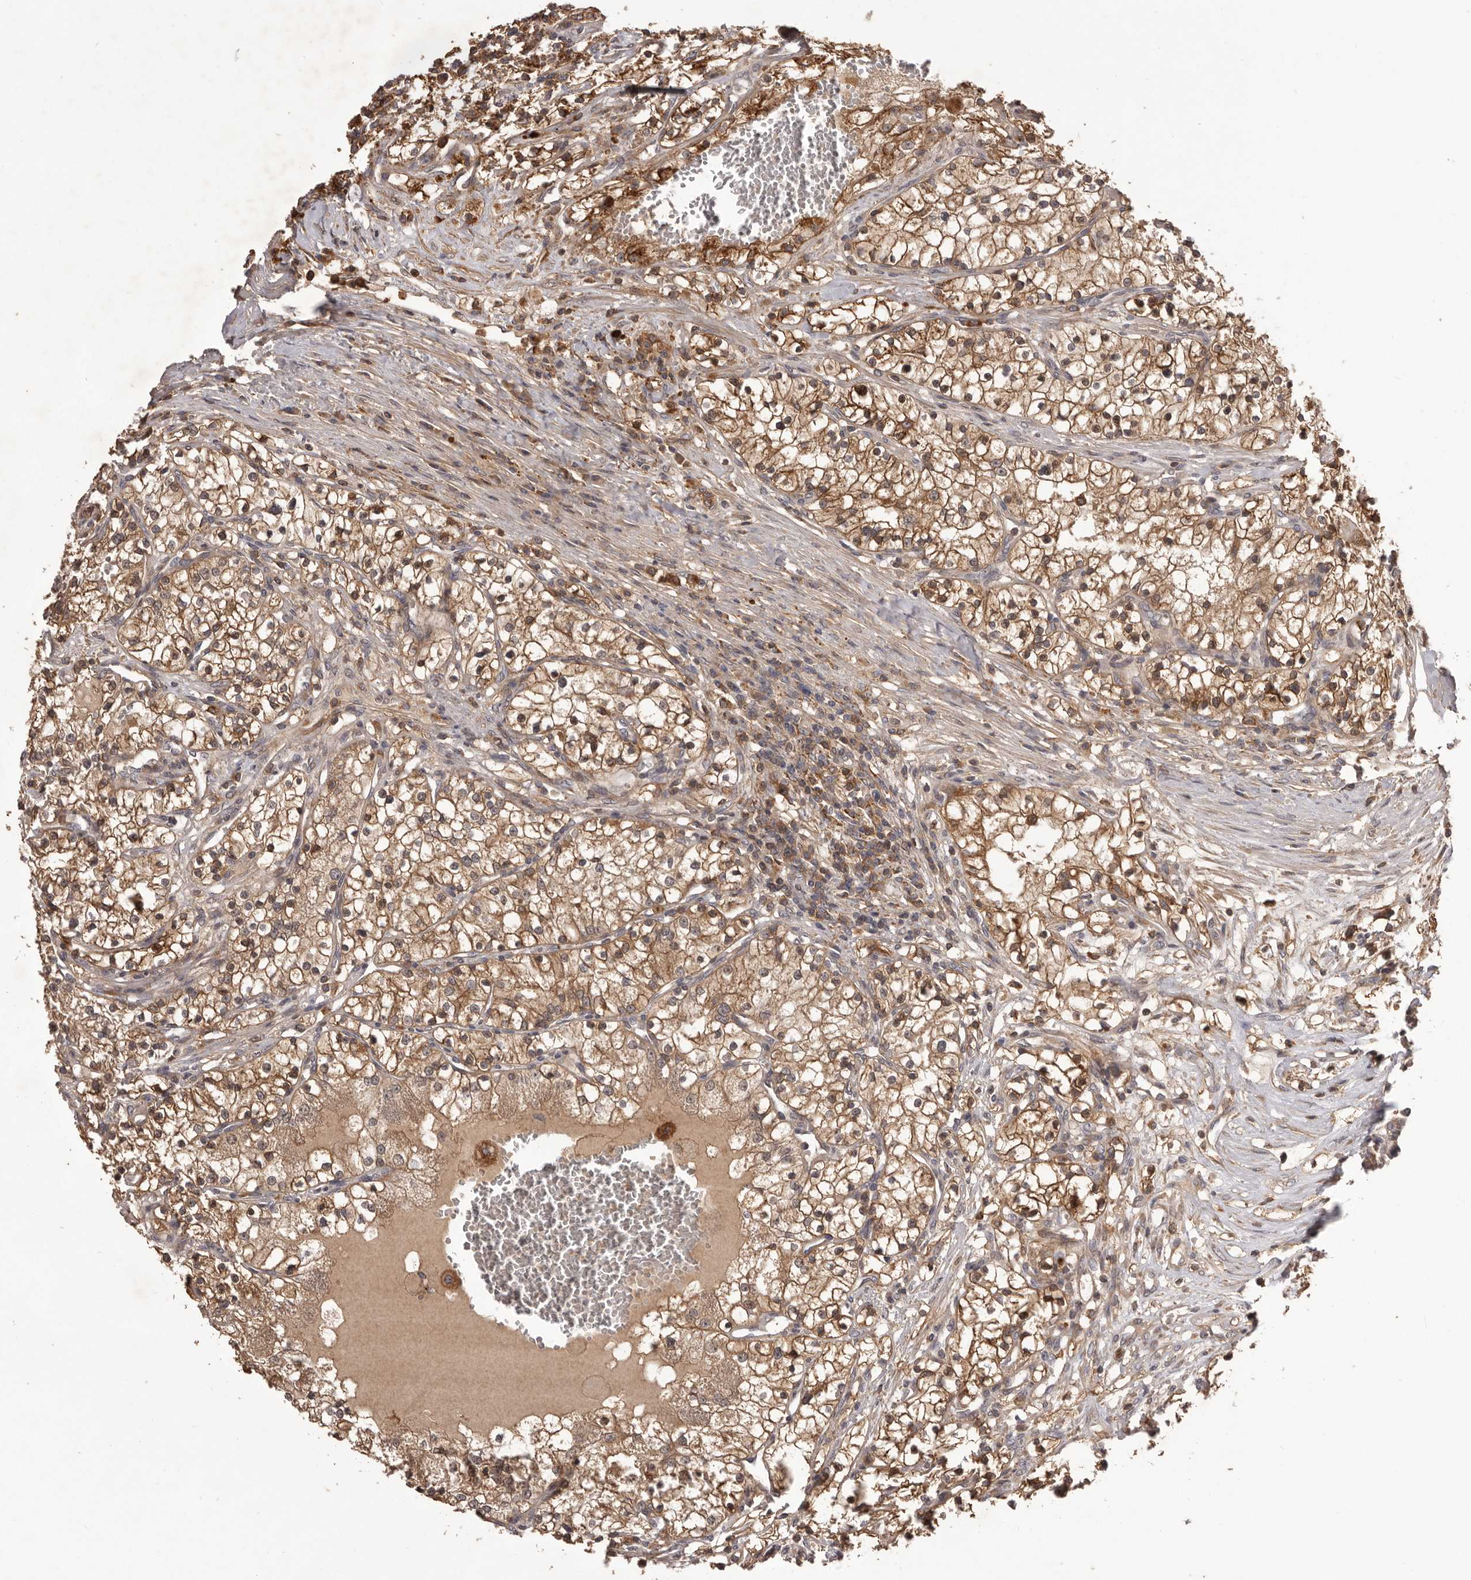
{"staining": {"intensity": "moderate", "quantity": ">75%", "location": "cytoplasmic/membranous"}, "tissue": "renal cancer", "cell_type": "Tumor cells", "image_type": "cancer", "snomed": [{"axis": "morphology", "description": "Normal tissue, NOS"}, {"axis": "morphology", "description": "Adenocarcinoma, NOS"}, {"axis": "topography", "description": "Kidney"}], "caption": "There is medium levels of moderate cytoplasmic/membranous positivity in tumor cells of renal cancer, as demonstrated by immunohistochemical staining (brown color).", "gene": "GLIPR2", "patient": {"sex": "male", "age": 68}}